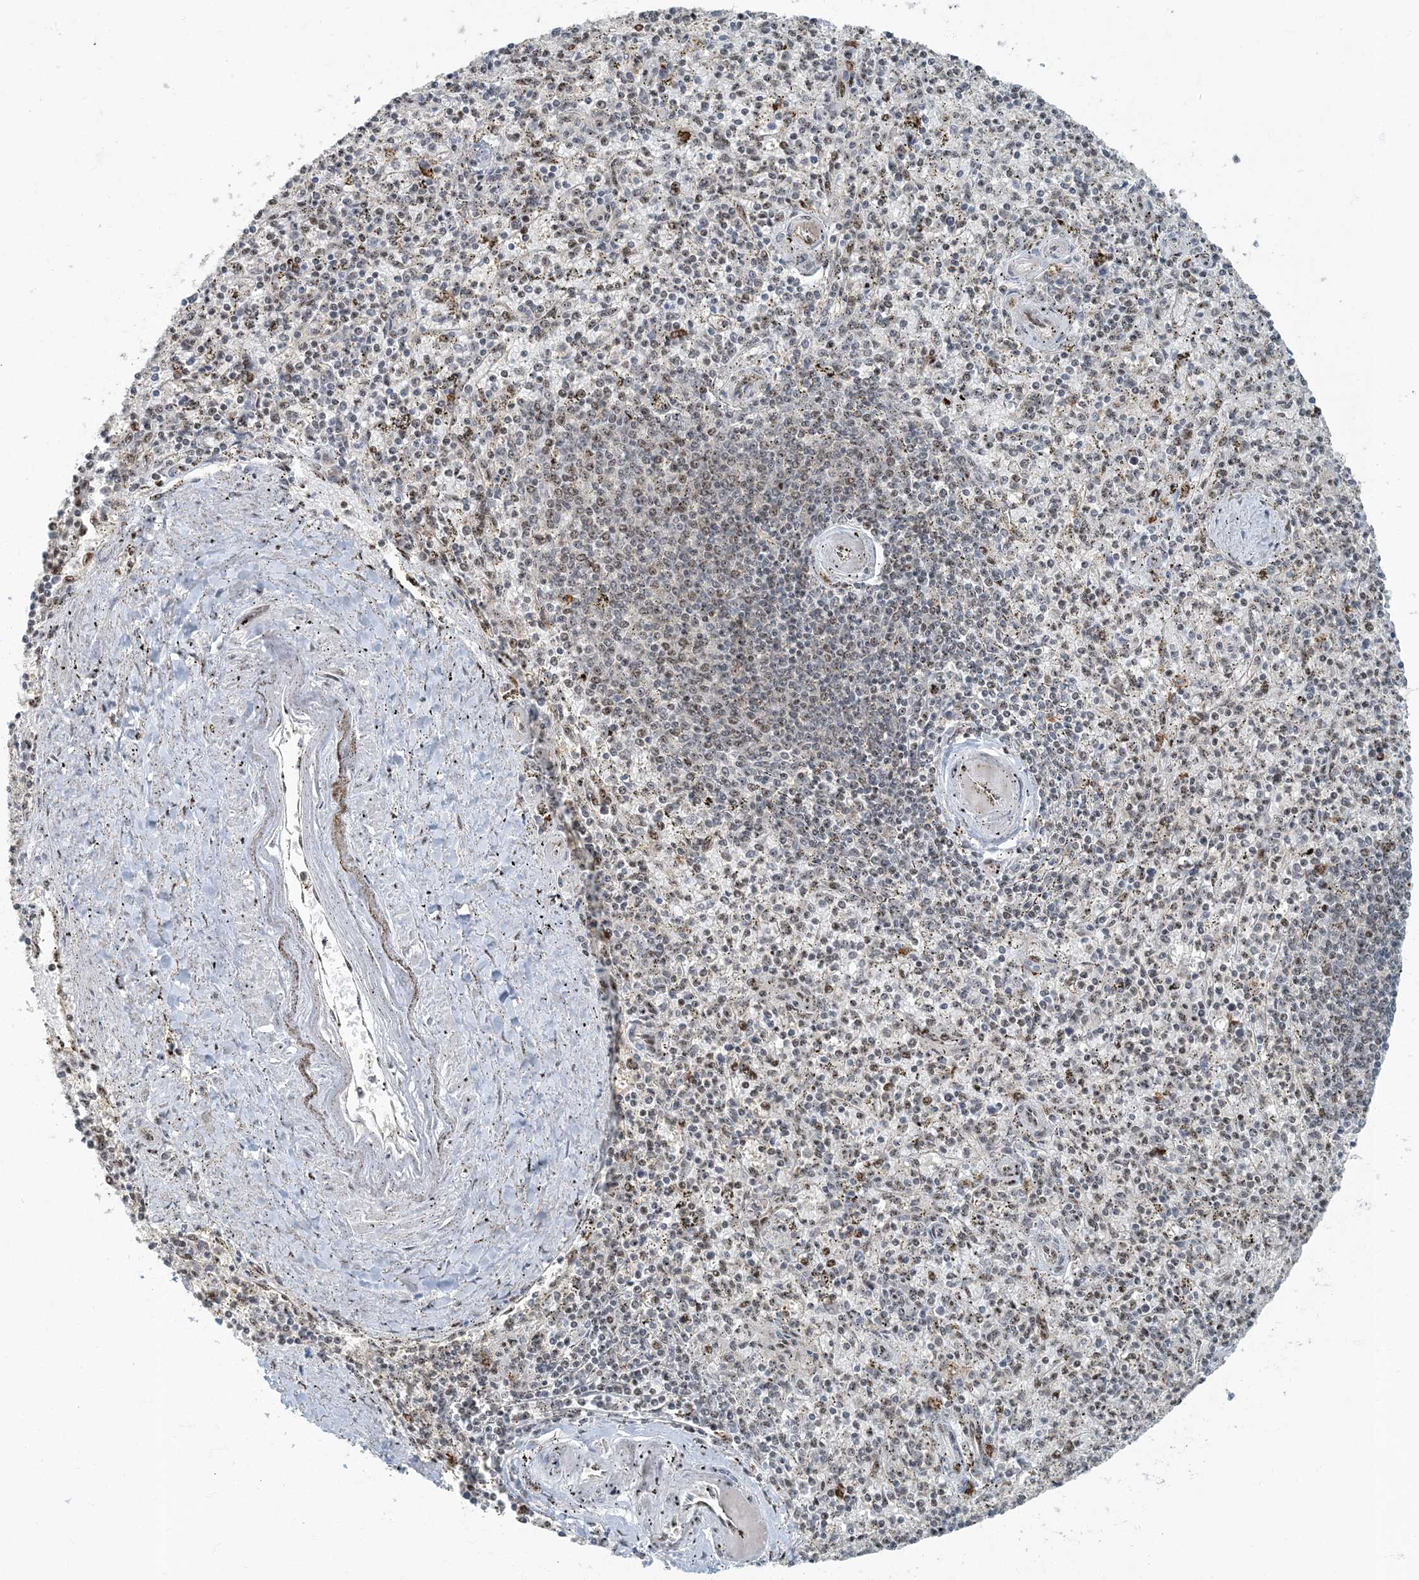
{"staining": {"intensity": "moderate", "quantity": "<25%", "location": "nuclear"}, "tissue": "spleen", "cell_type": "Cells in red pulp", "image_type": "normal", "snomed": [{"axis": "morphology", "description": "Normal tissue, NOS"}, {"axis": "topography", "description": "Spleen"}], "caption": "High-power microscopy captured an IHC photomicrograph of normal spleen, revealing moderate nuclear expression in approximately <25% of cells in red pulp. (IHC, brightfield microscopy, high magnification).", "gene": "MBD1", "patient": {"sex": "male", "age": 72}}